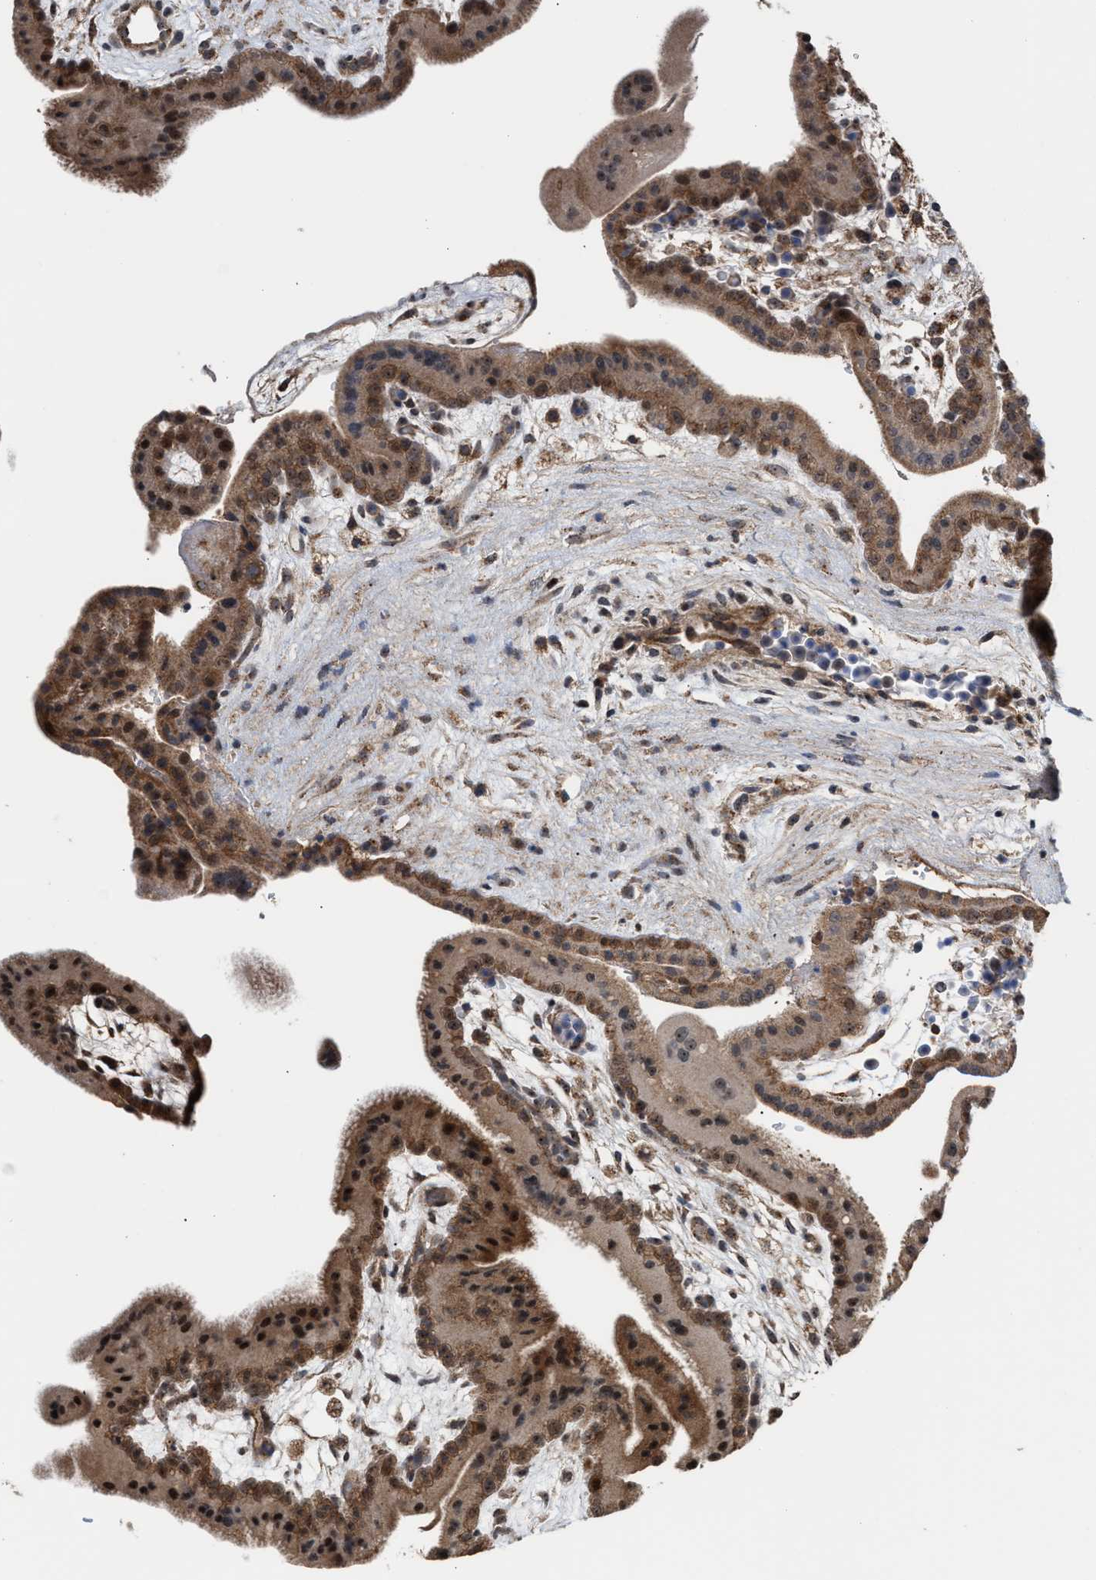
{"staining": {"intensity": "moderate", "quantity": ">75%", "location": "cytoplasmic/membranous"}, "tissue": "placenta", "cell_type": "Decidual cells", "image_type": "normal", "snomed": [{"axis": "morphology", "description": "Normal tissue, NOS"}, {"axis": "topography", "description": "Placenta"}], "caption": "Immunohistochemical staining of normal placenta demonstrates moderate cytoplasmic/membranous protein staining in approximately >75% of decidual cells. The staining was performed using DAB to visualize the protein expression in brown, while the nuclei were stained in blue with hematoxylin (Magnification: 20x).", "gene": "EXOSC2", "patient": {"sex": "female", "age": 35}}